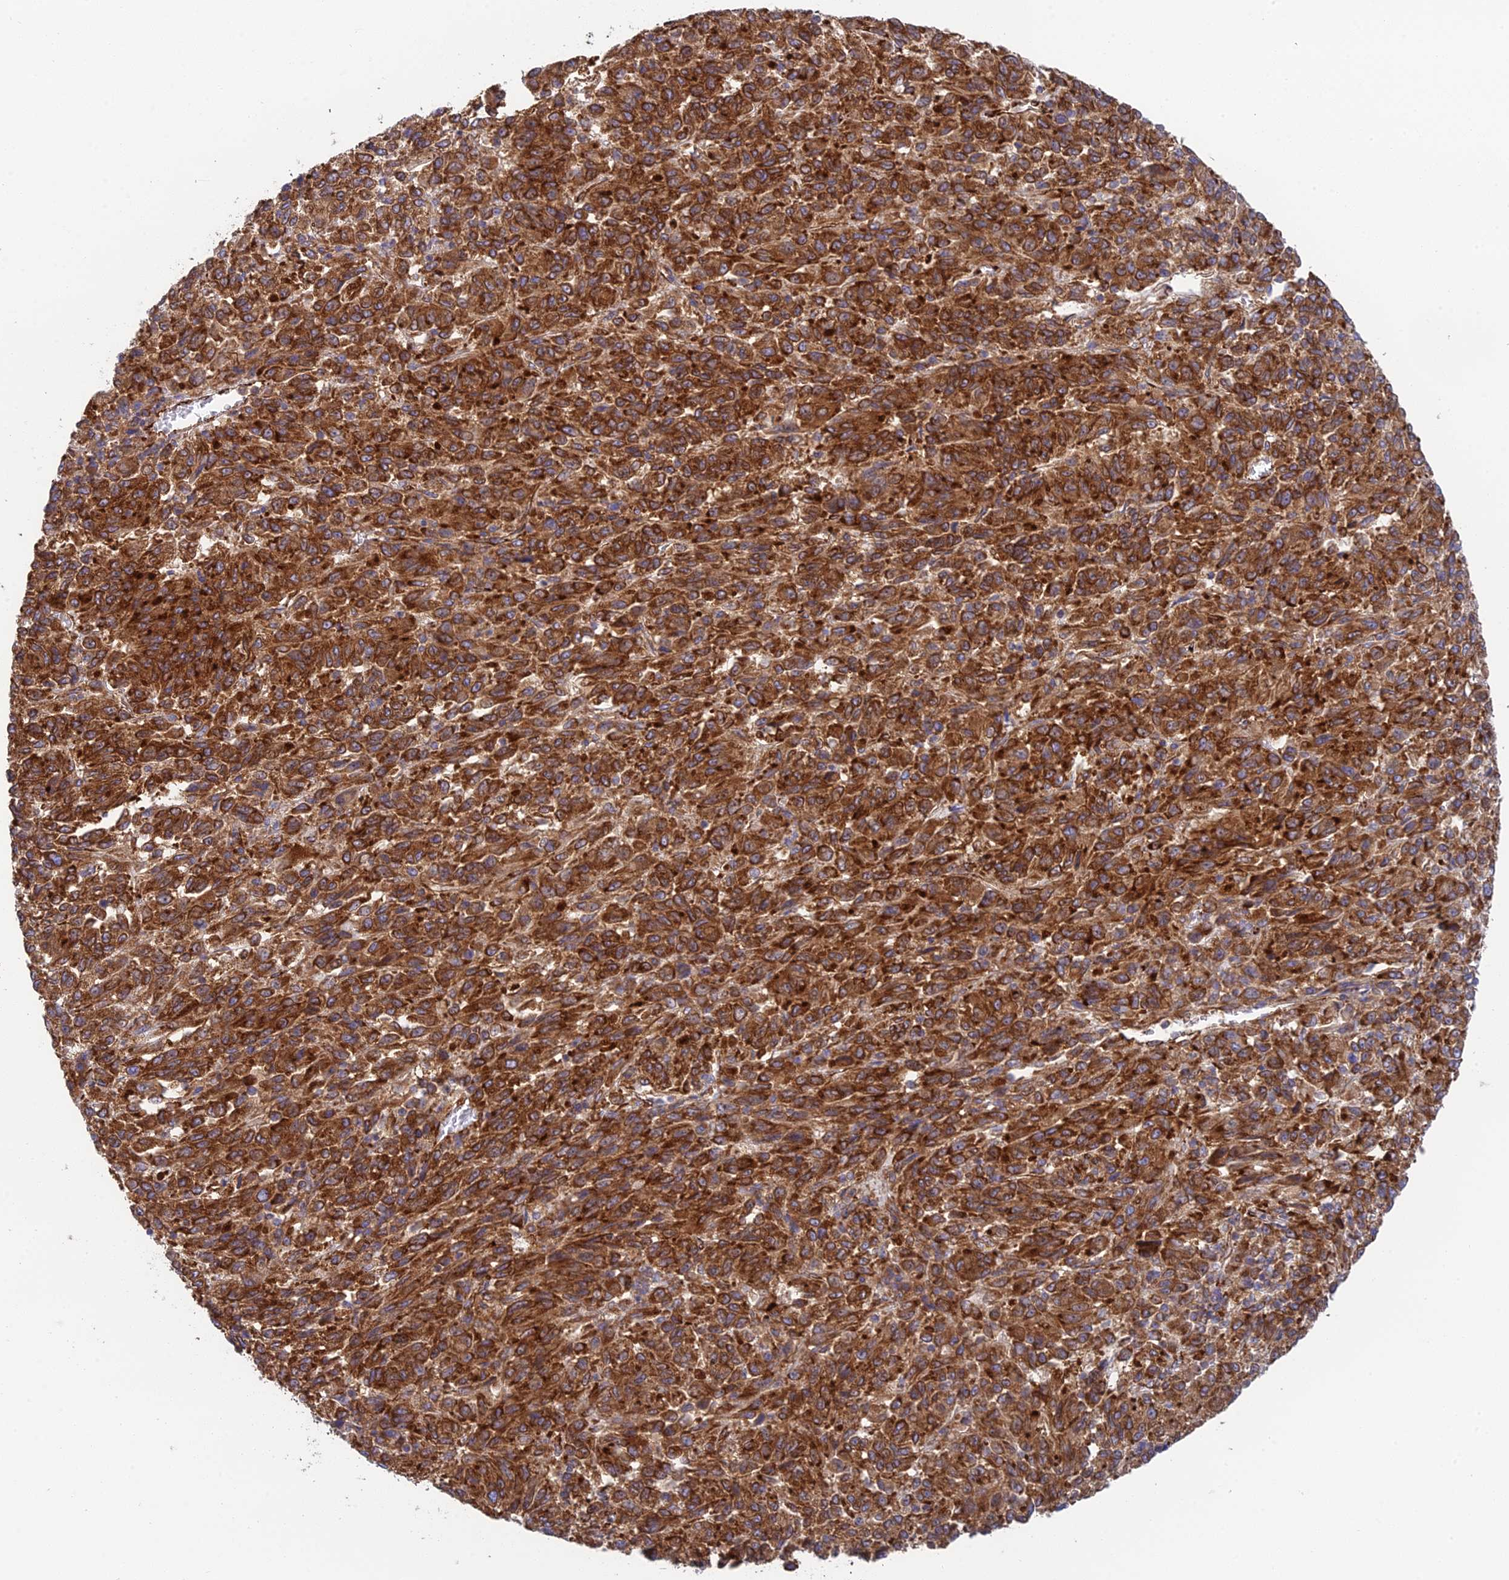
{"staining": {"intensity": "strong", "quantity": ">75%", "location": "cytoplasmic/membranous"}, "tissue": "melanoma", "cell_type": "Tumor cells", "image_type": "cancer", "snomed": [{"axis": "morphology", "description": "Malignant melanoma, Metastatic site"}, {"axis": "topography", "description": "Lung"}], "caption": "Protein expression analysis of human melanoma reveals strong cytoplasmic/membranous expression in about >75% of tumor cells. The staining was performed using DAB to visualize the protein expression in brown, while the nuclei were stained in blue with hematoxylin (Magnification: 20x).", "gene": "CCDC69", "patient": {"sex": "male", "age": 64}}